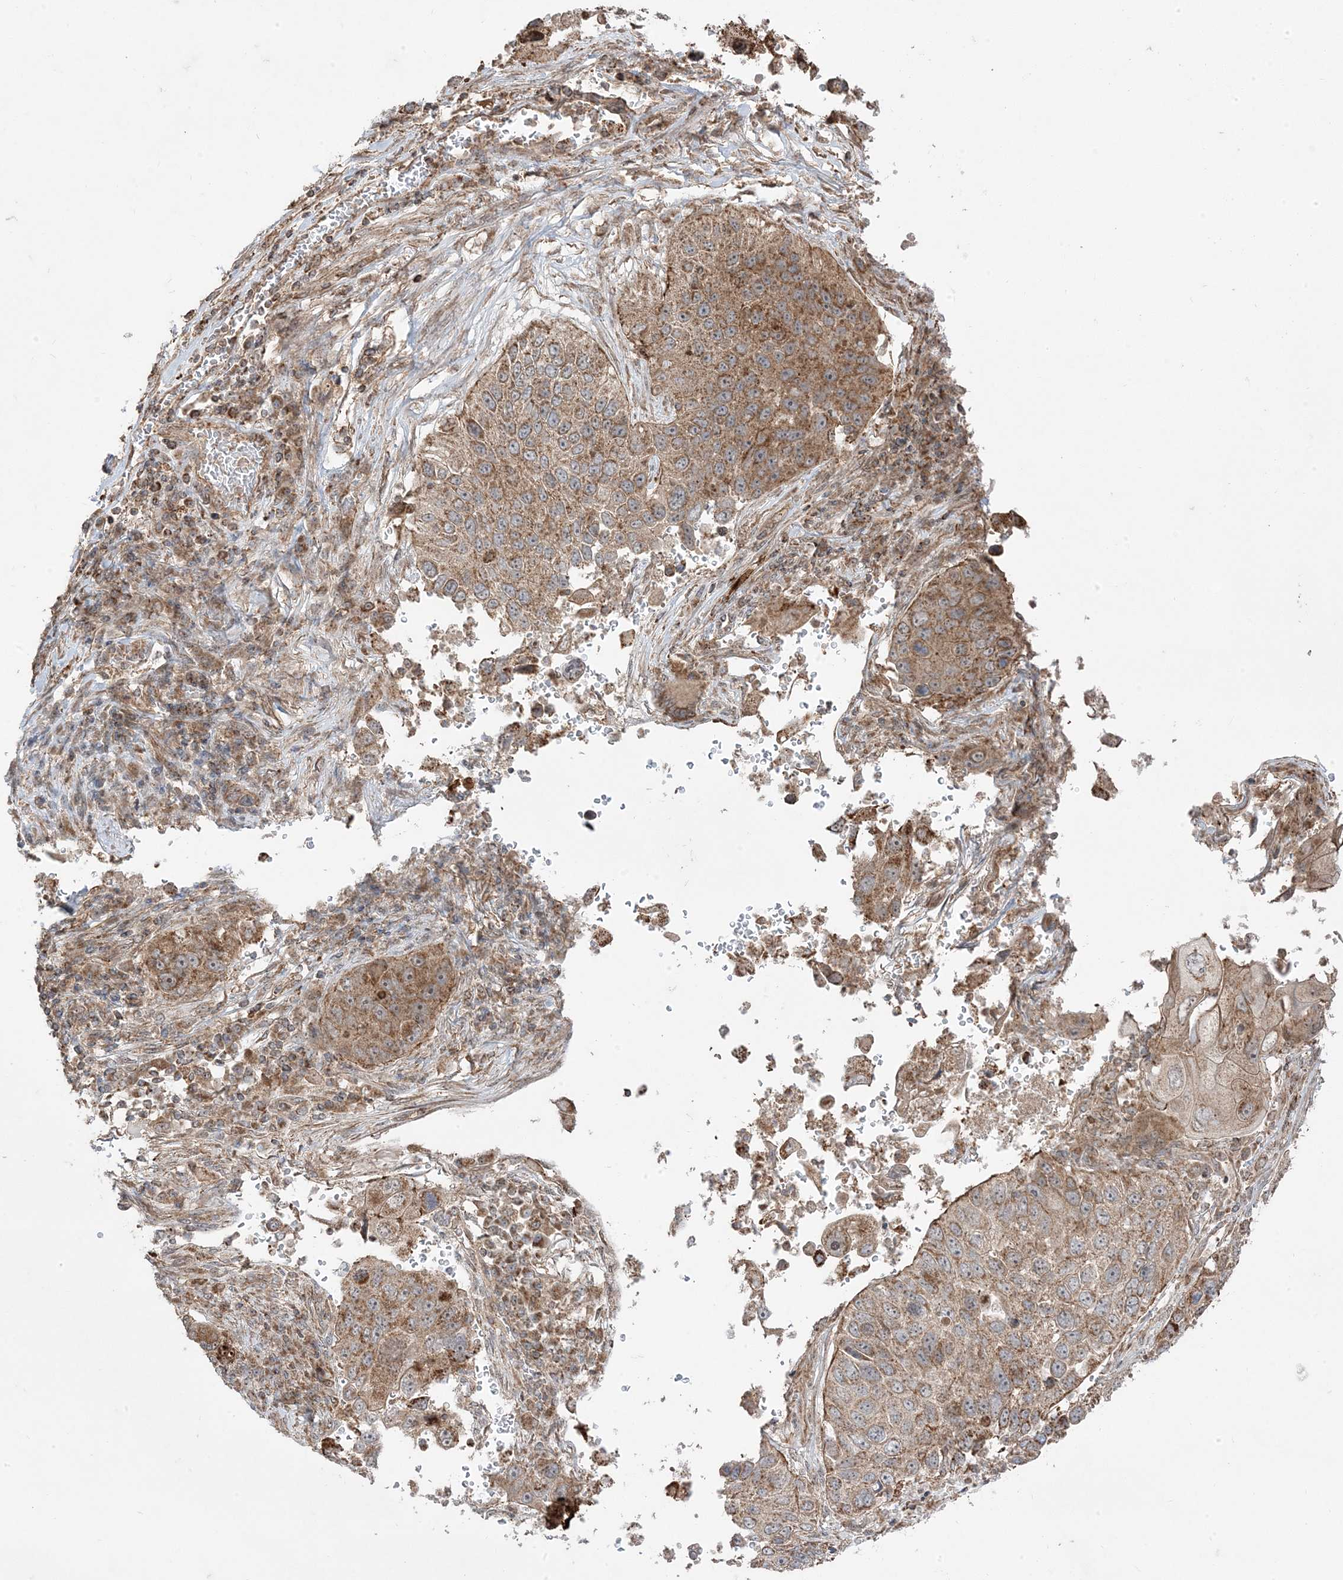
{"staining": {"intensity": "moderate", "quantity": ">75%", "location": "cytoplasmic/membranous"}, "tissue": "lung cancer", "cell_type": "Tumor cells", "image_type": "cancer", "snomed": [{"axis": "morphology", "description": "Squamous cell carcinoma, NOS"}, {"axis": "topography", "description": "Lung"}], "caption": "A medium amount of moderate cytoplasmic/membranous staining is seen in approximately >75% of tumor cells in lung cancer (squamous cell carcinoma) tissue.", "gene": "CLUAP1", "patient": {"sex": "male", "age": 61}}